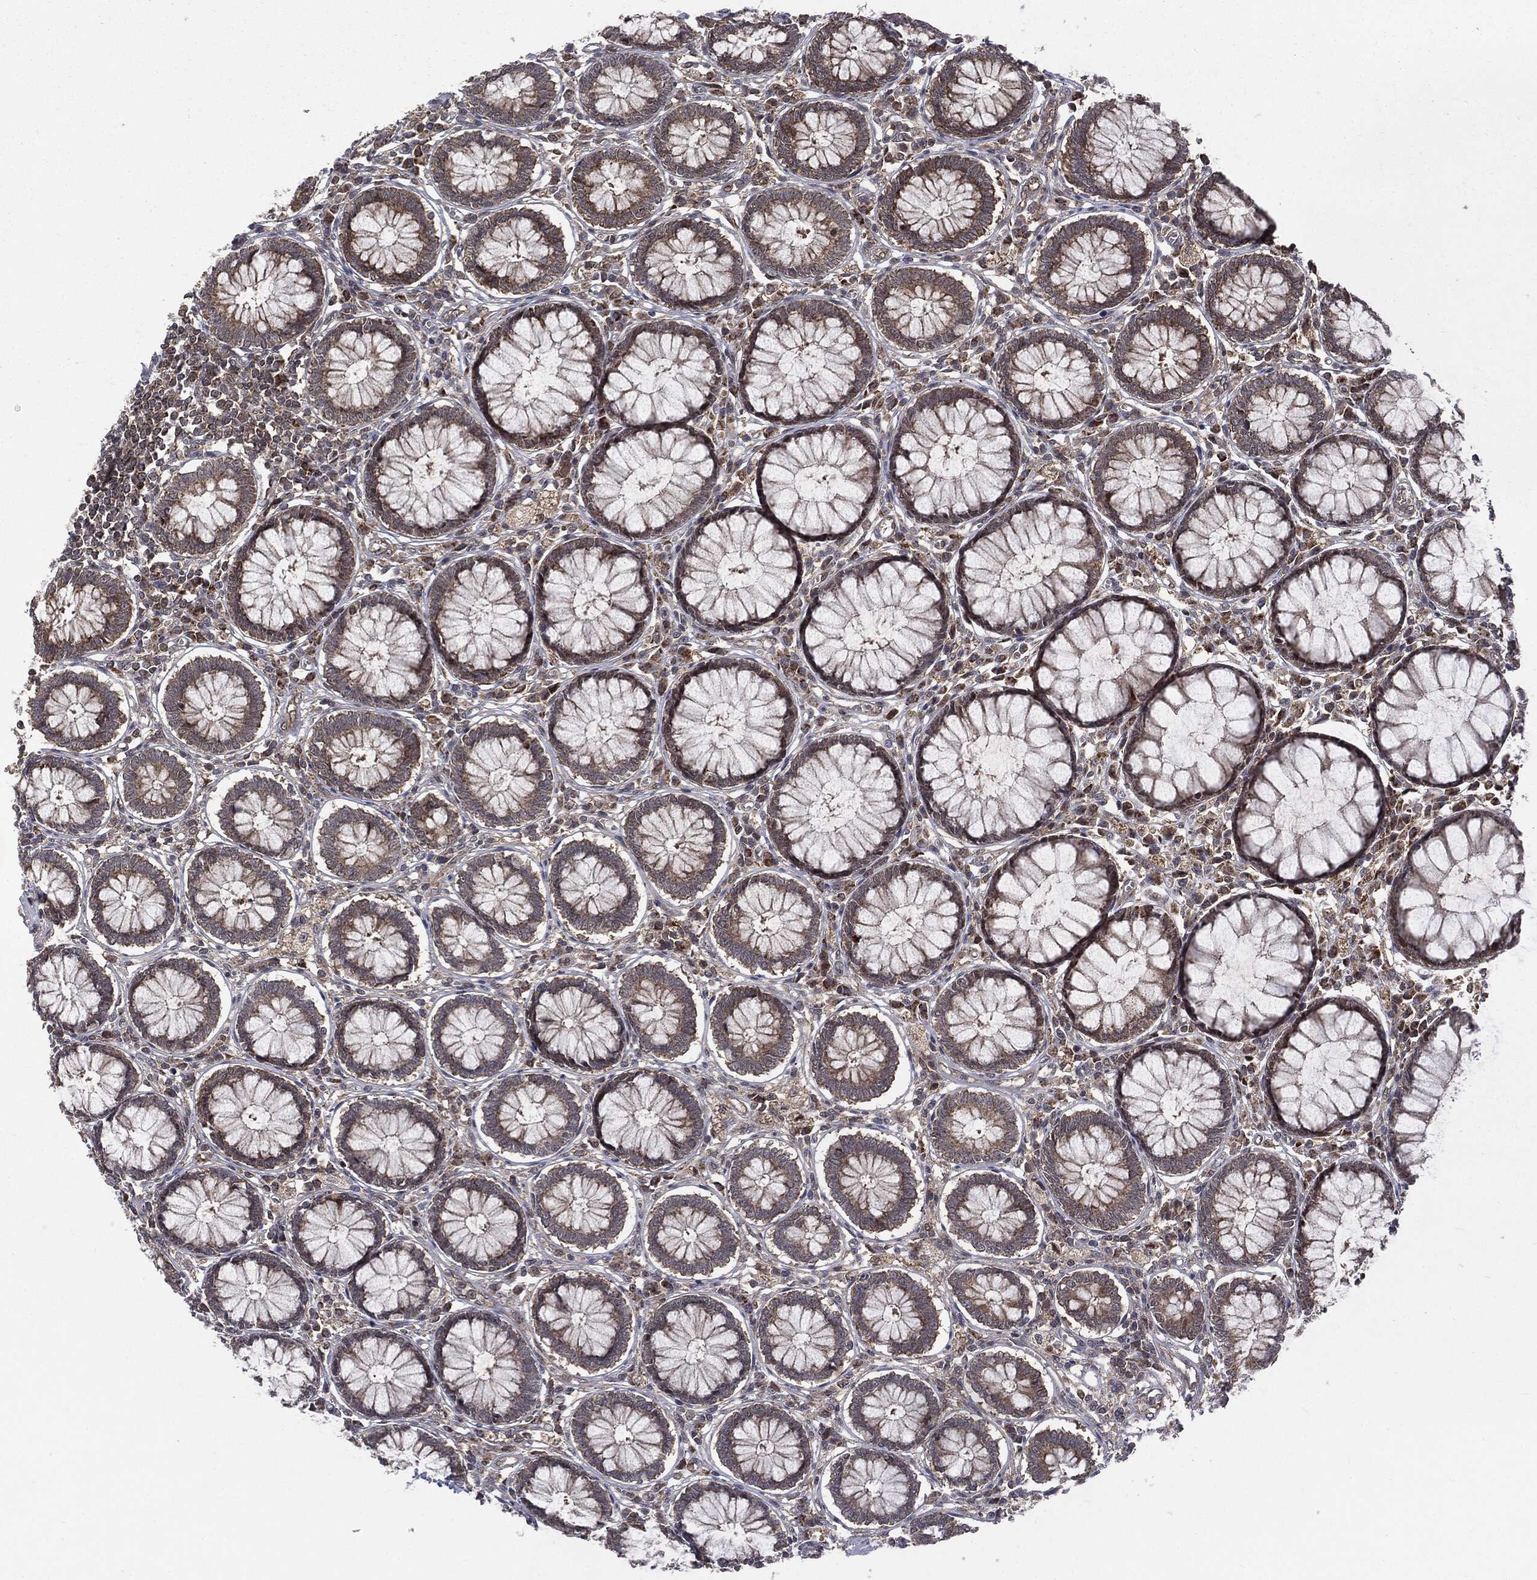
{"staining": {"intensity": "negative", "quantity": "none", "location": "none"}, "tissue": "colon", "cell_type": "Endothelial cells", "image_type": "normal", "snomed": [{"axis": "morphology", "description": "Normal tissue, NOS"}, {"axis": "topography", "description": "Colon"}], "caption": "Endothelial cells show no significant positivity in unremarkable colon. (Stains: DAB IHC with hematoxylin counter stain, Microscopy: brightfield microscopy at high magnification).", "gene": "PTPA", "patient": {"sex": "male", "age": 65}}